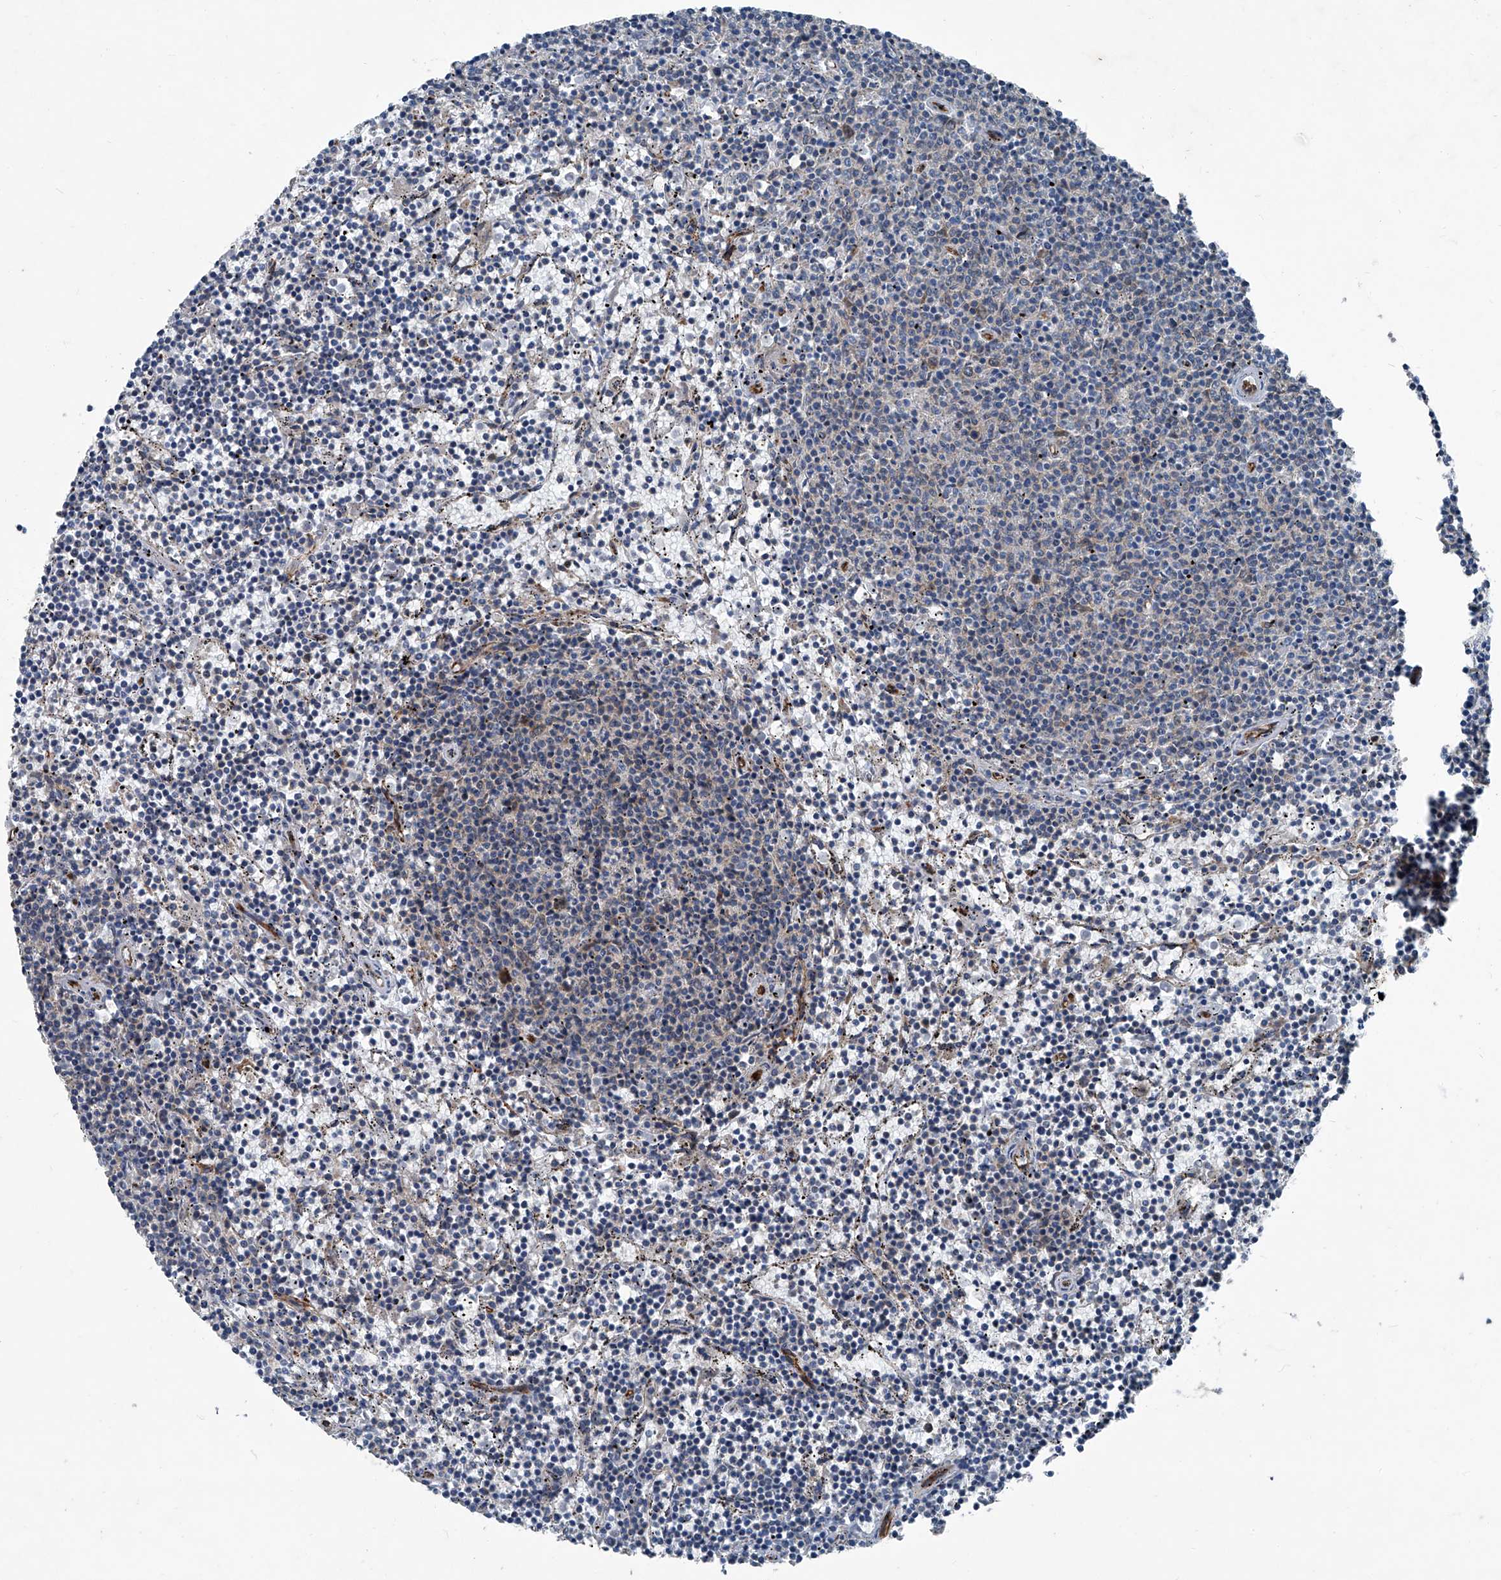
{"staining": {"intensity": "negative", "quantity": "none", "location": "none"}, "tissue": "lymphoma", "cell_type": "Tumor cells", "image_type": "cancer", "snomed": [{"axis": "morphology", "description": "Malignant lymphoma, non-Hodgkin's type, Low grade"}, {"axis": "topography", "description": "Spleen"}], "caption": "This is a histopathology image of IHC staining of malignant lymphoma, non-Hodgkin's type (low-grade), which shows no expression in tumor cells.", "gene": "SENP2", "patient": {"sex": "female", "age": 50}}